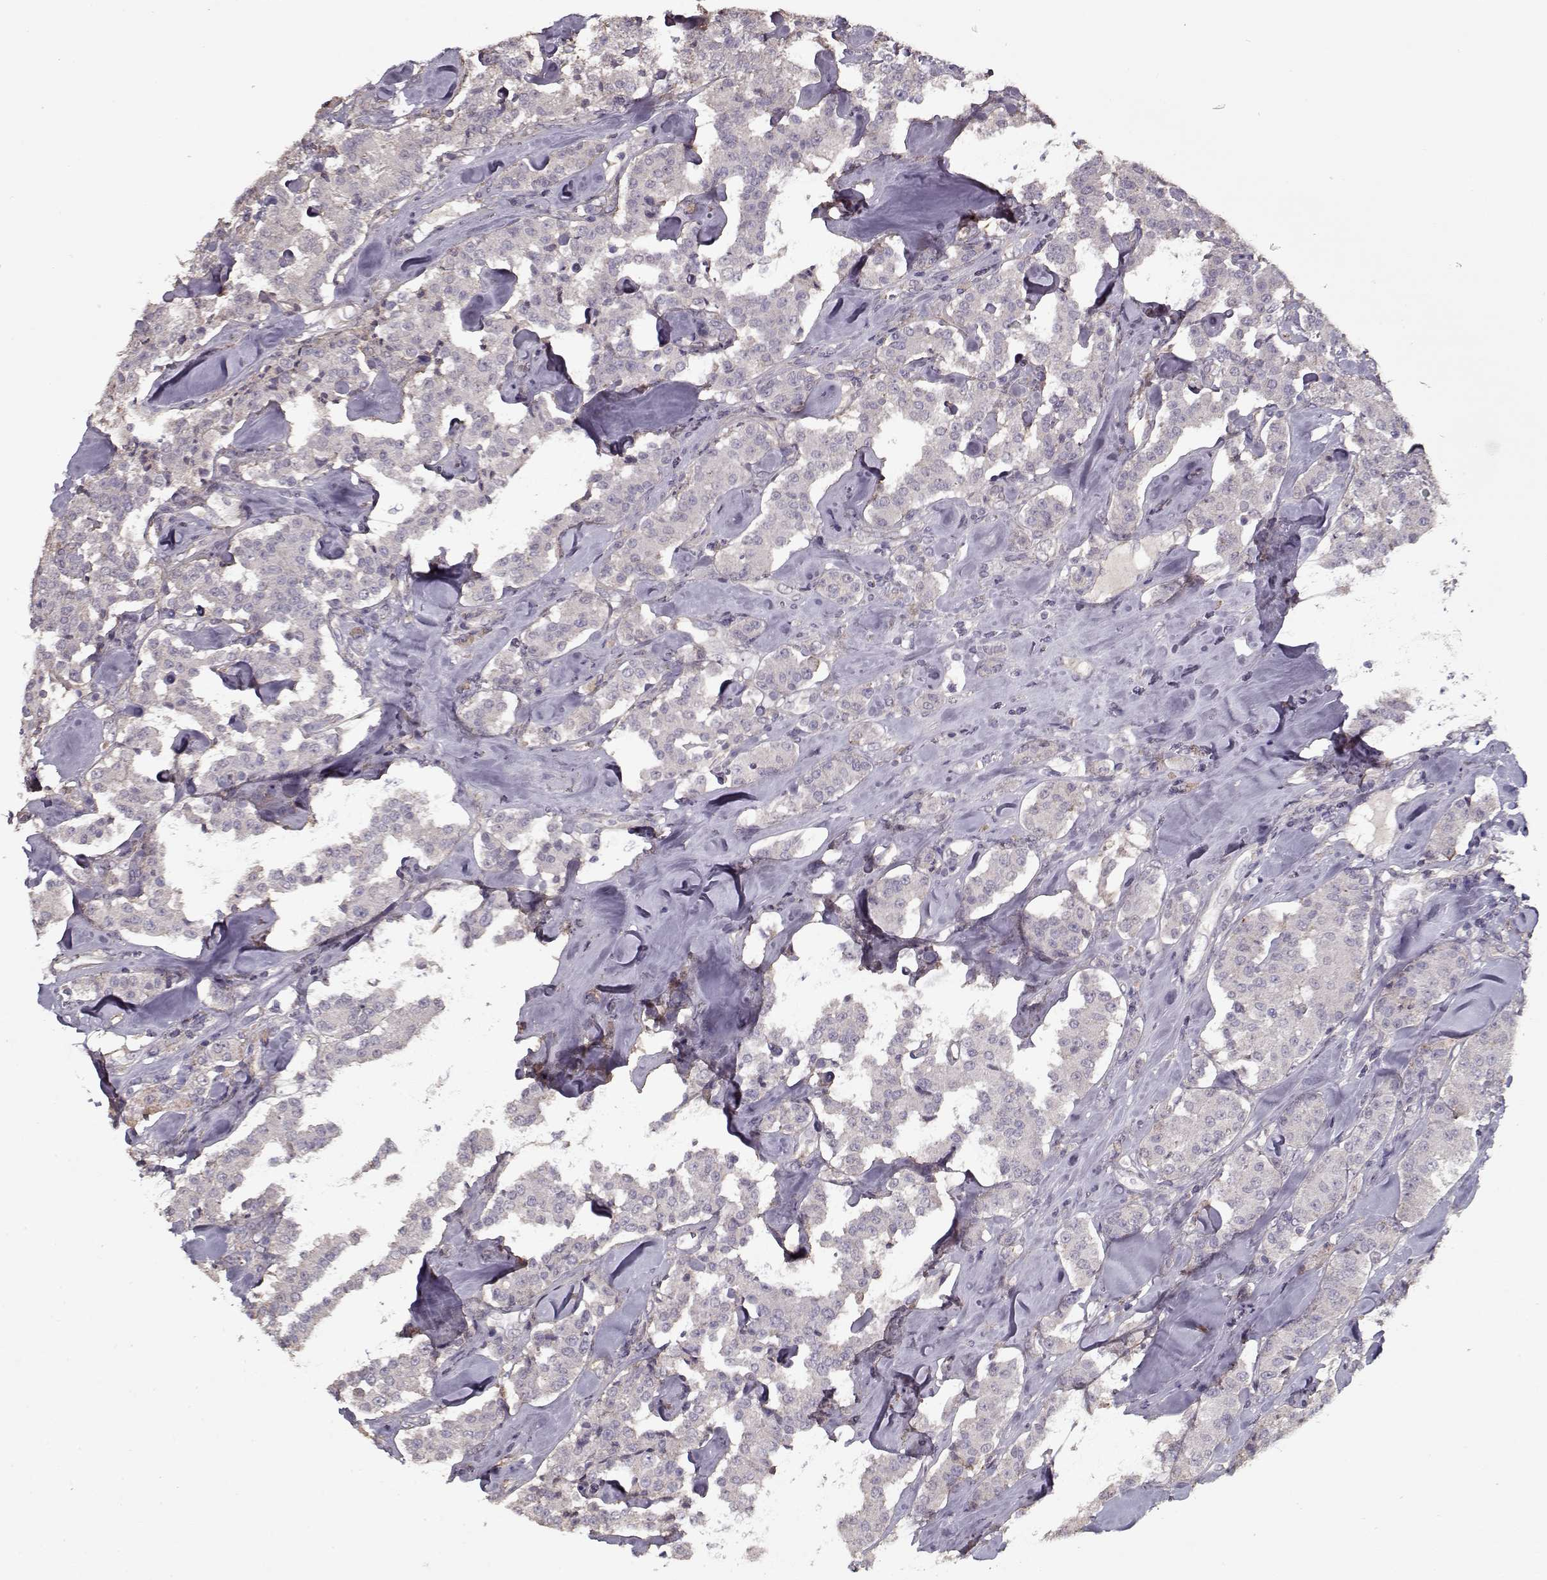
{"staining": {"intensity": "negative", "quantity": "none", "location": "none"}, "tissue": "carcinoid", "cell_type": "Tumor cells", "image_type": "cancer", "snomed": [{"axis": "morphology", "description": "Carcinoid, malignant, NOS"}, {"axis": "topography", "description": "Pancreas"}], "caption": "IHC image of neoplastic tissue: human carcinoid stained with DAB reveals no significant protein staining in tumor cells. (DAB immunohistochemistry (IHC) visualized using brightfield microscopy, high magnification).", "gene": "LAMA2", "patient": {"sex": "male", "age": 41}}